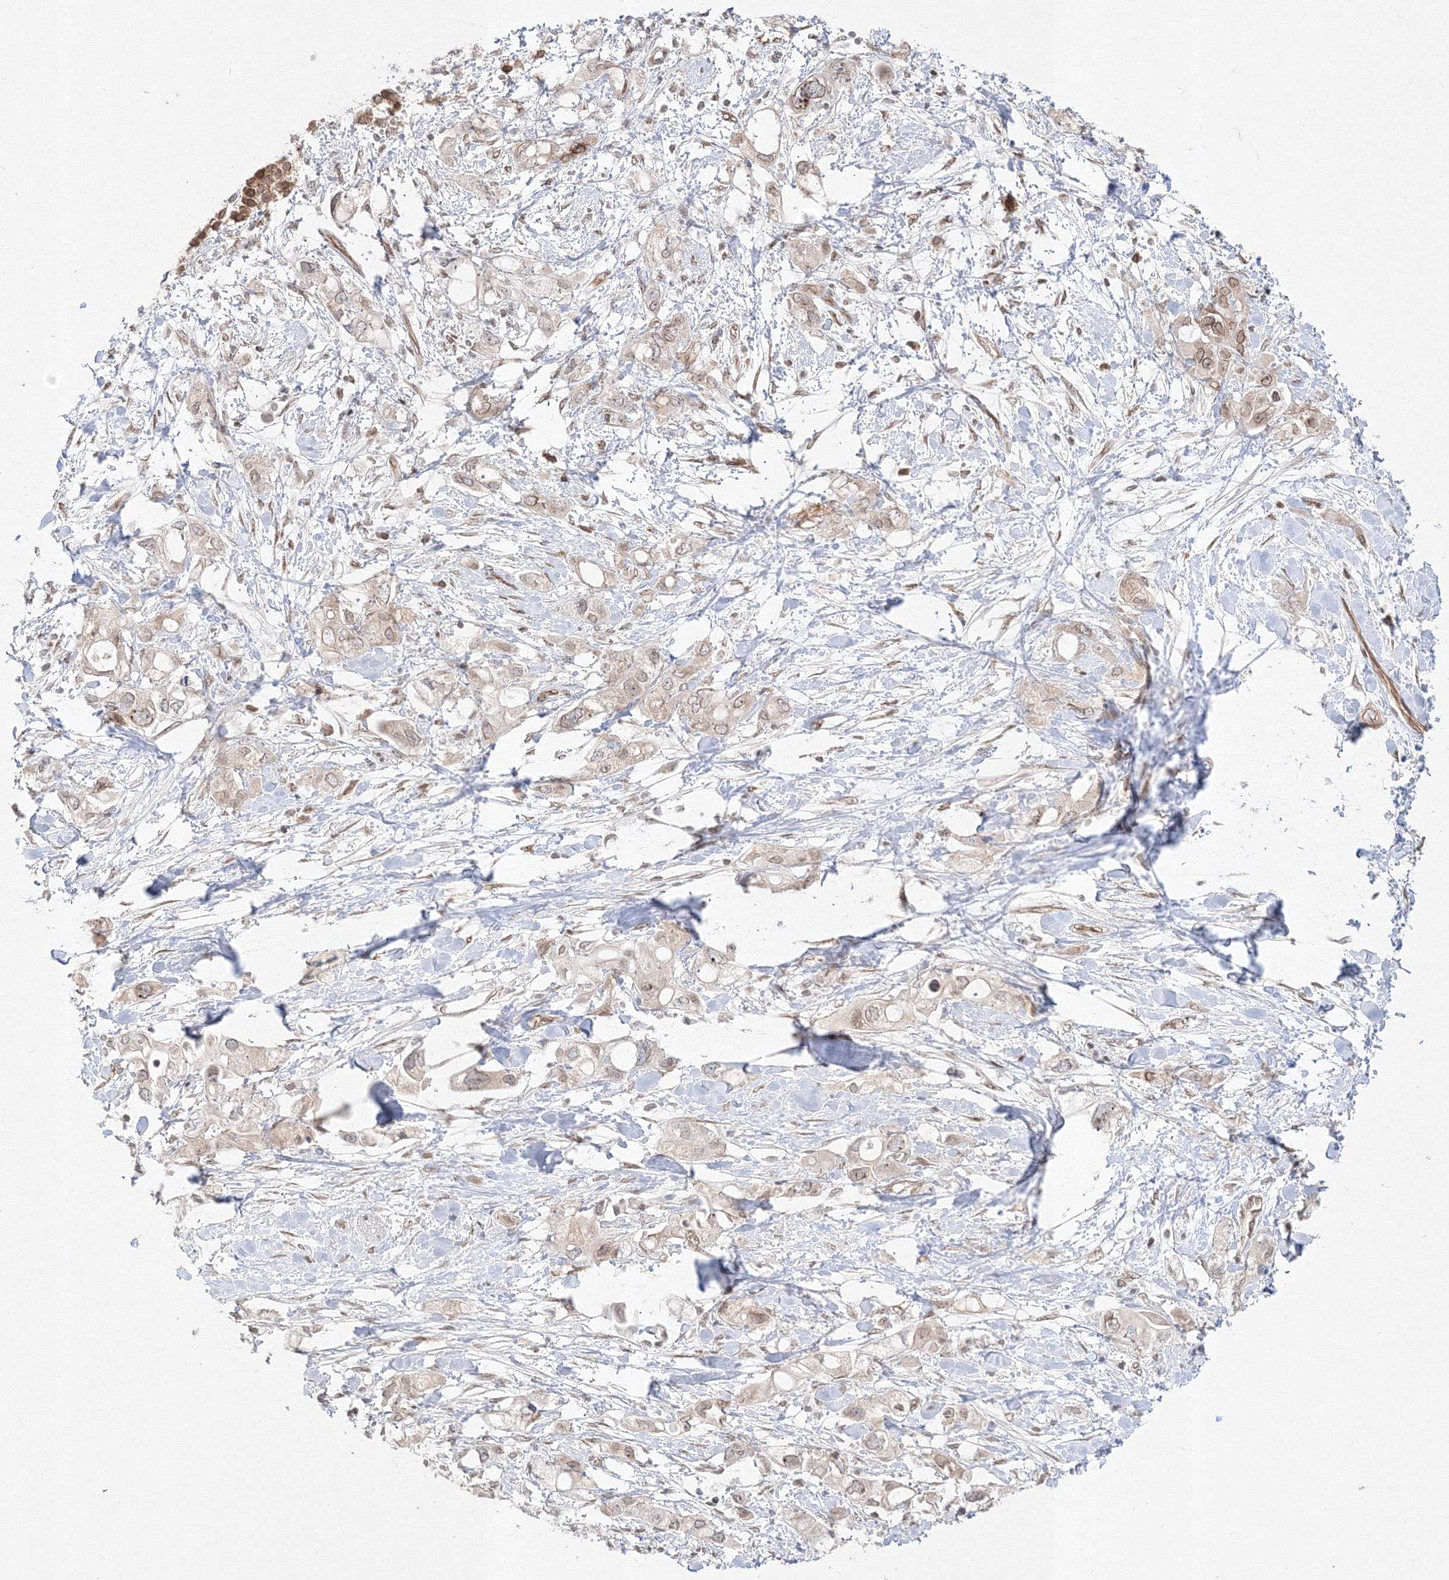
{"staining": {"intensity": "weak", "quantity": "25%-75%", "location": "cytoplasmic/membranous,nuclear"}, "tissue": "pancreatic cancer", "cell_type": "Tumor cells", "image_type": "cancer", "snomed": [{"axis": "morphology", "description": "Adenocarcinoma, NOS"}, {"axis": "topography", "description": "Pancreas"}], "caption": "A micrograph of human pancreatic cancer (adenocarcinoma) stained for a protein exhibits weak cytoplasmic/membranous and nuclear brown staining in tumor cells.", "gene": "DNAJB2", "patient": {"sex": "female", "age": 56}}